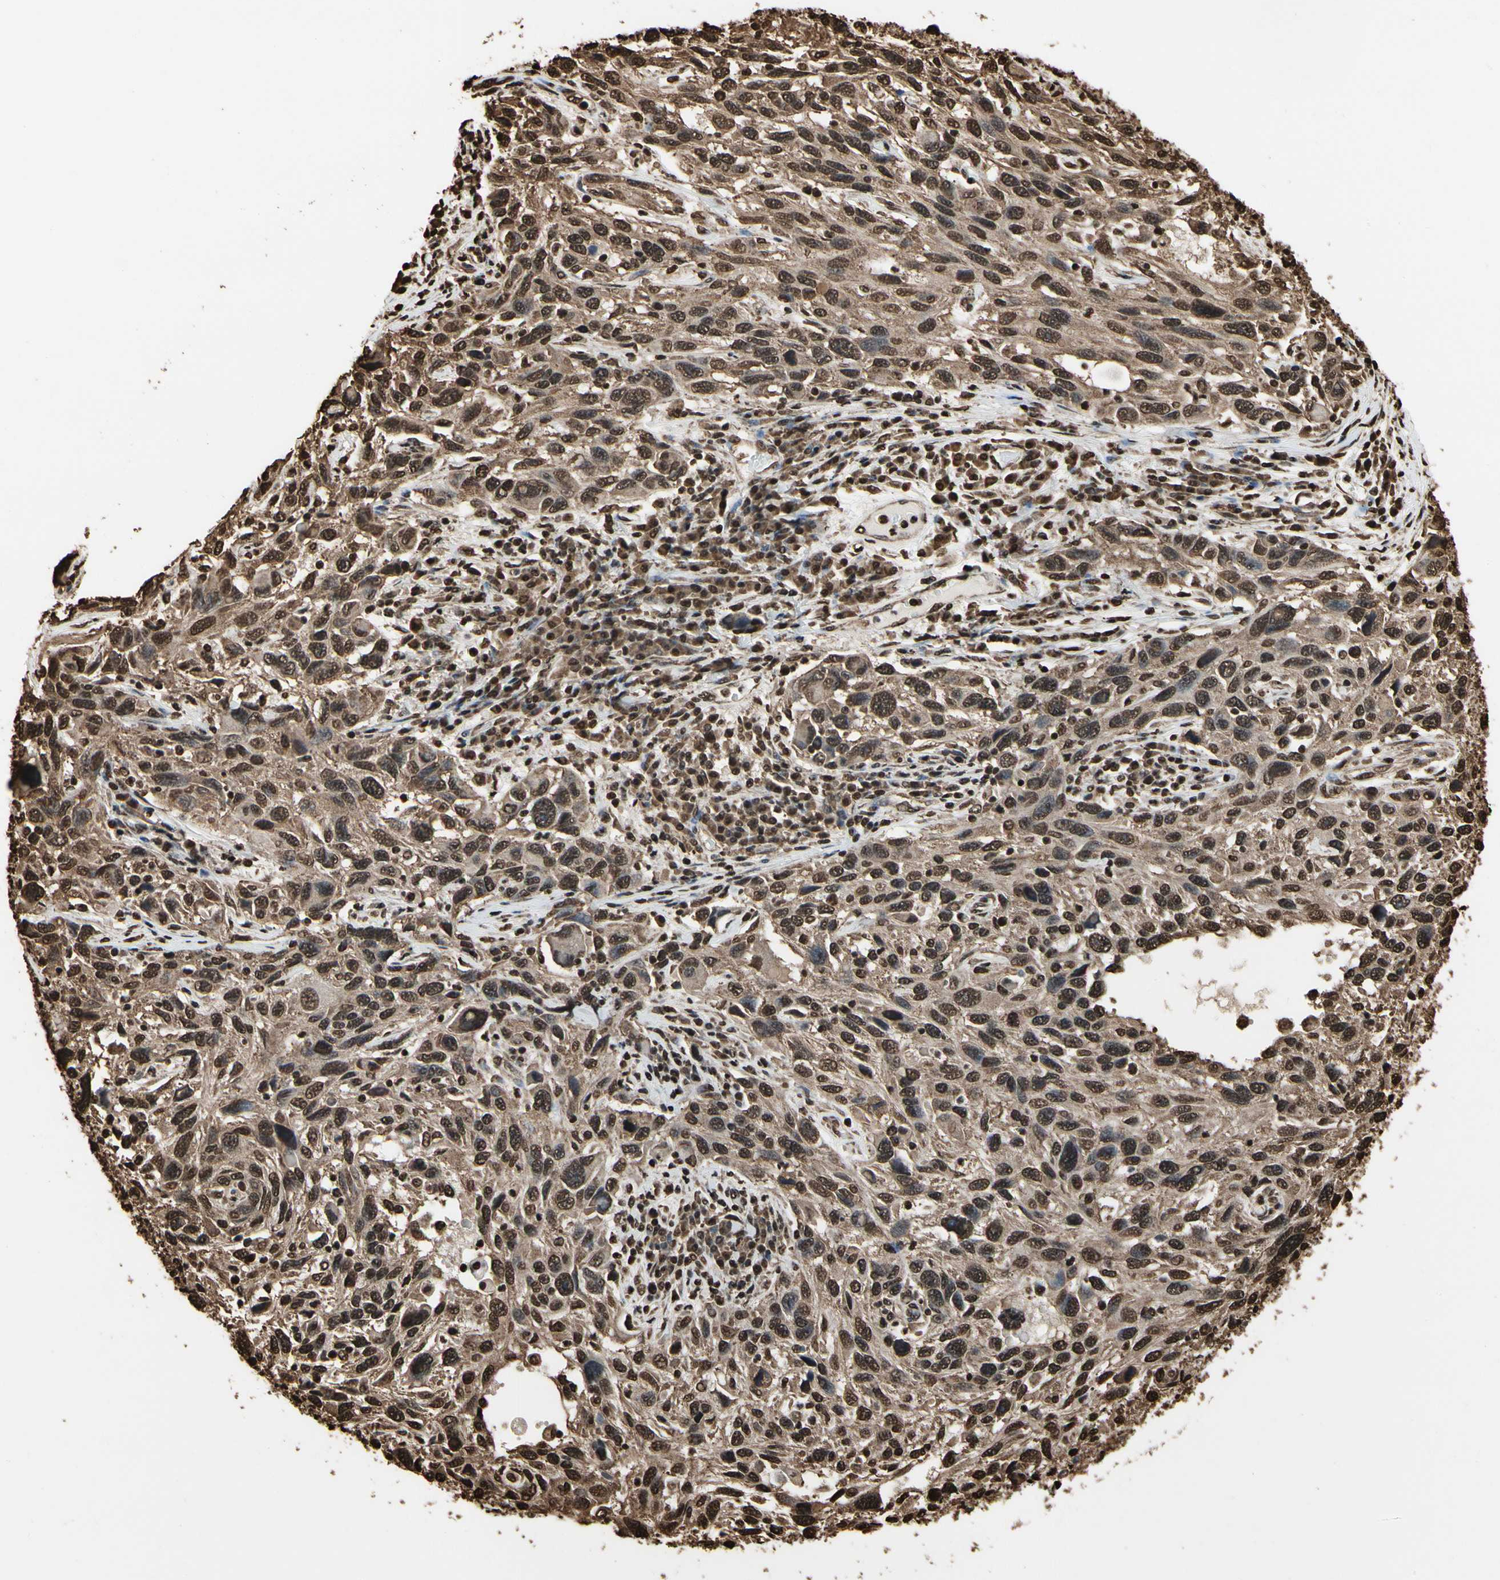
{"staining": {"intensity": "strong", "quantity": ">75%", "location": "cytoplasmic/membranous,nuclear"}, "tissue": "melanoma", "cell_type": "Tumor cells", "image_type": "cancer", "snomed": [{"axis": "morphology", "description": "Malignant melanoma, NOS"}, {"axis": "topography", "description": "Skin"}], "caption": "Malignant melanoma tissue displays strong cytoplasmic/membranous and nuclear positivity in about >75% of tumor cells, visualized by immunohistochemistry.", "gene": "HNRNPK", "patient": {"sex": "male", "age": 53}}